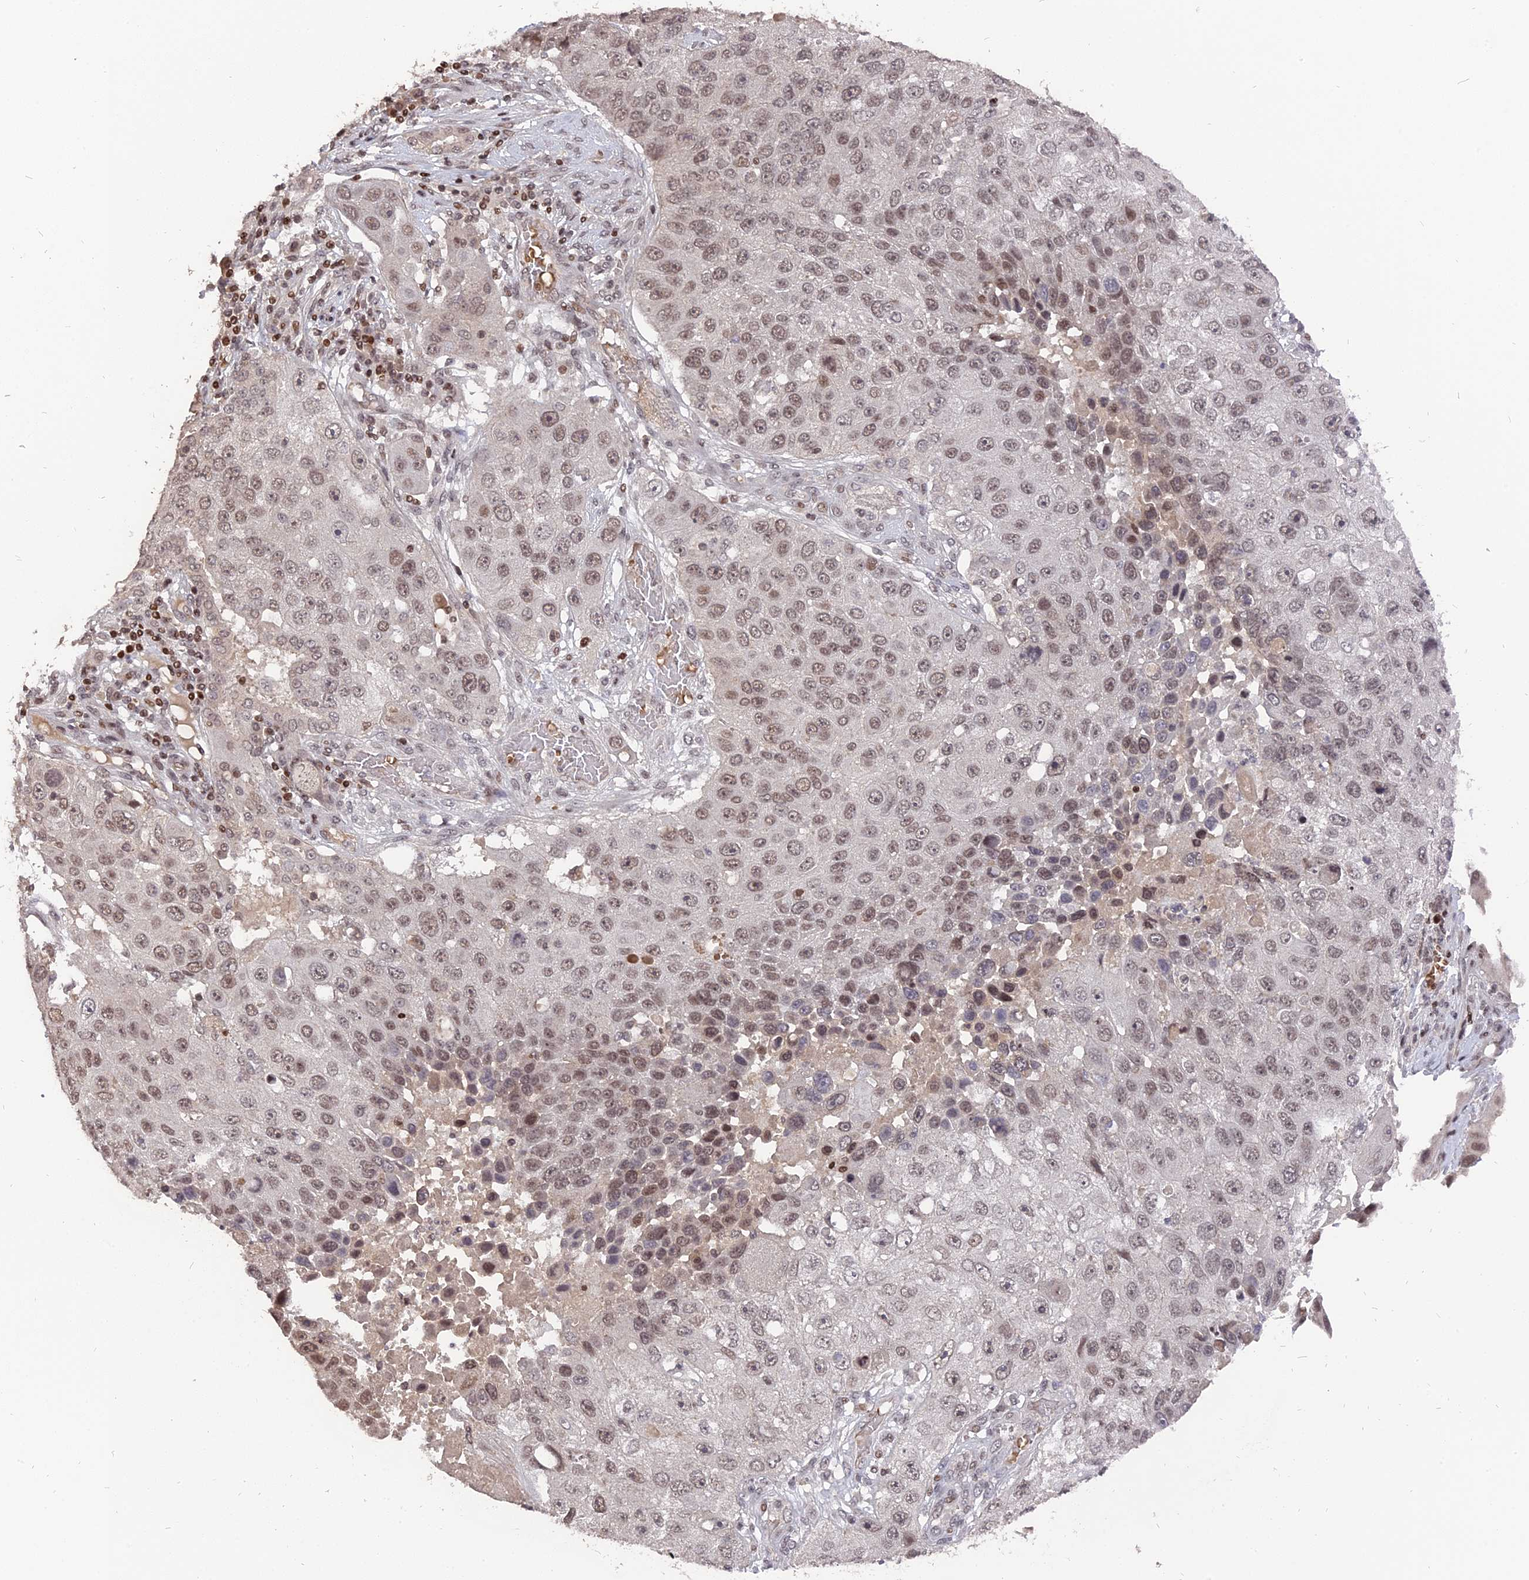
{"staining": {"intensity": "weak", "quantity": "25%-75%", "location": "nuclear"}, "tissue": "lung cancer", "cell_type": "Tumor cells", "image_type": "cancer", "snomed": [{"axis": "morphology", "description": "Squamous cell carcinoma, NOS"}, {"axis": "topography", "description": "Lung"}], "caption": "IHC histopathology image of human lung cancer stained for a protein (brown), which demonstrates low levels of weak nuclear expression in about 25%-75% of tumor cells.", "gene": "NR1H3", "patient": {"sex": "male", "age": 61}}